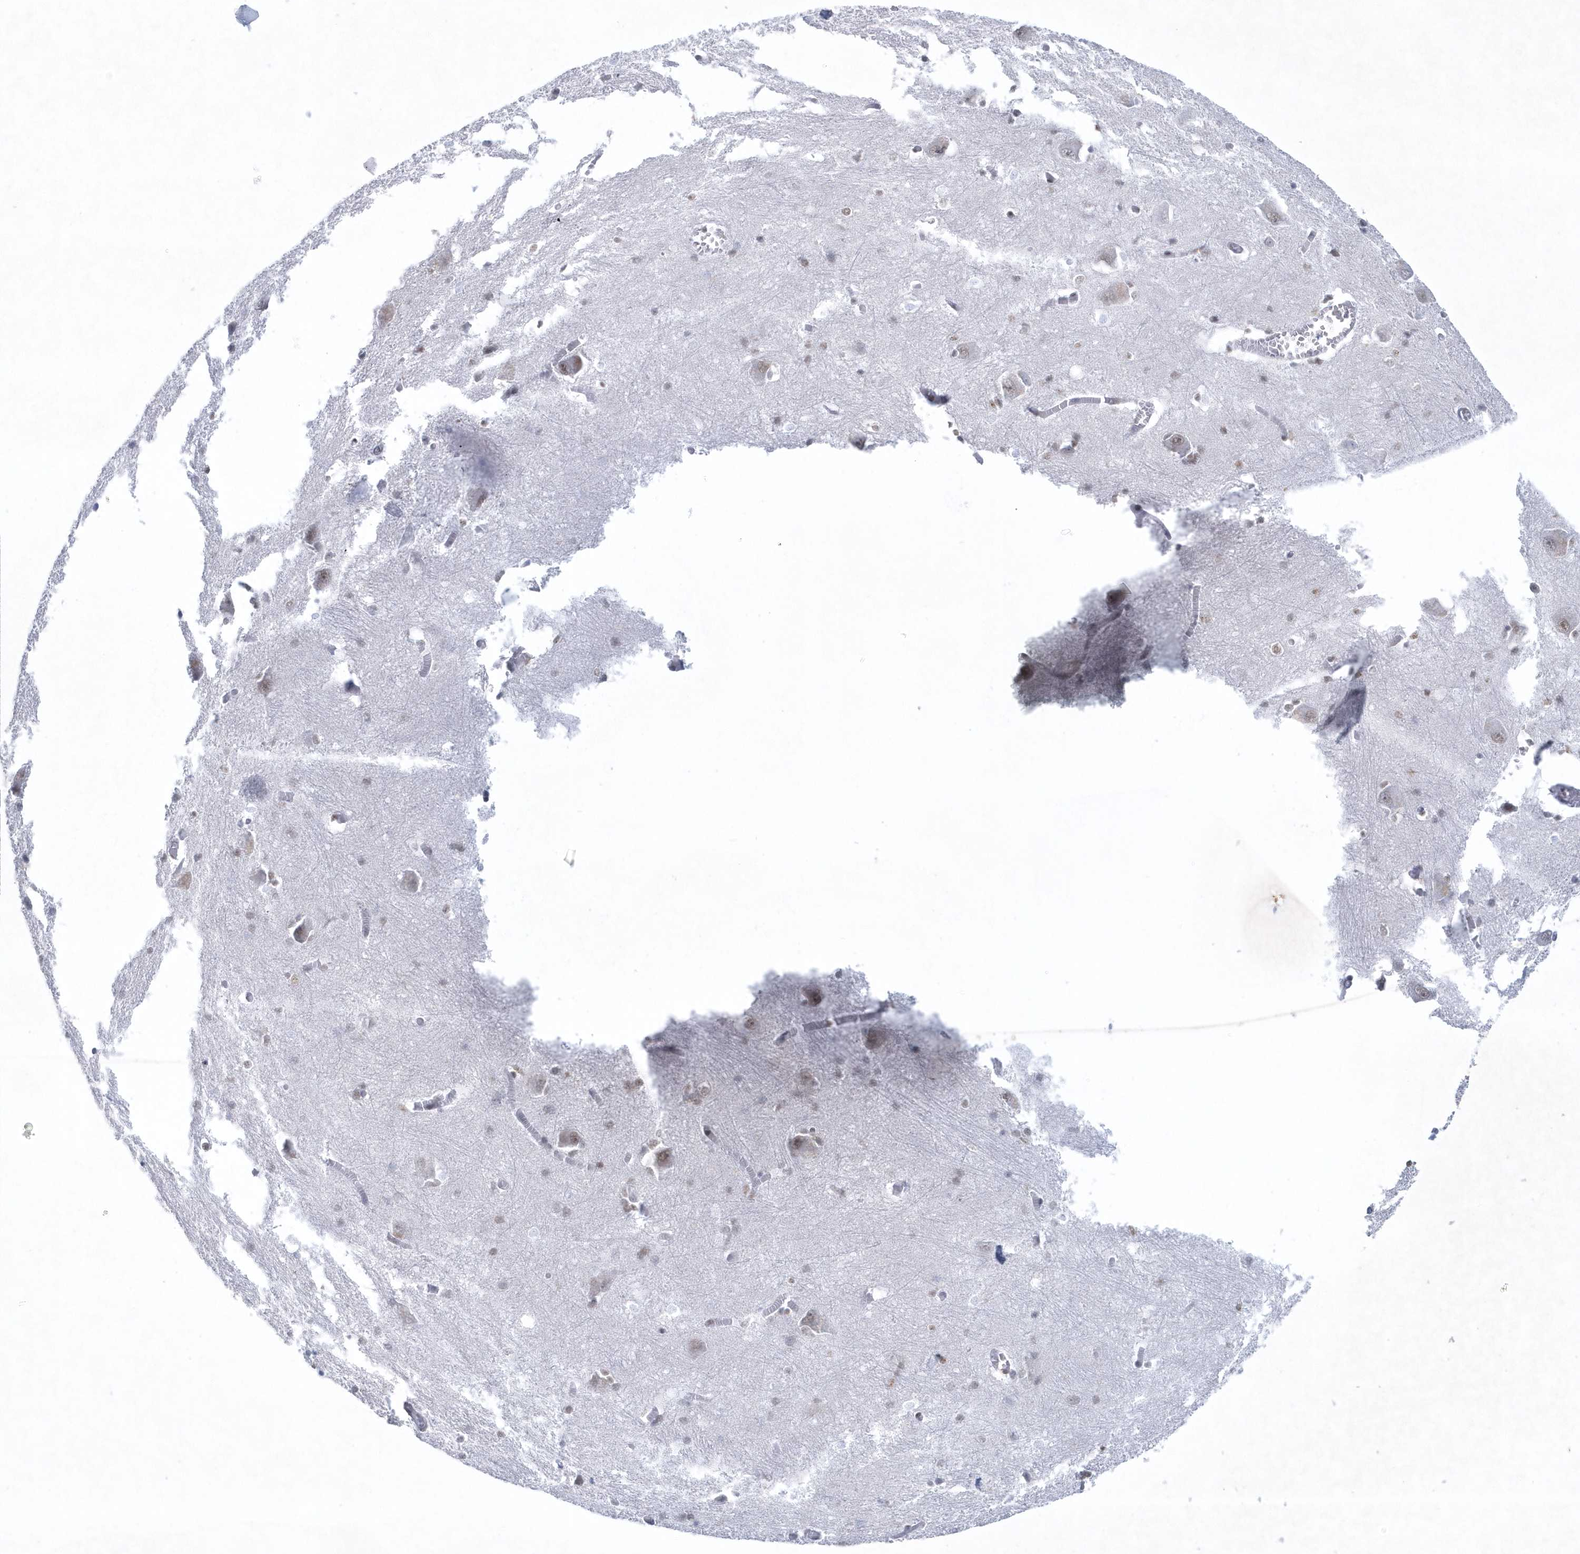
{"staining": {"intensity": "moderate", "quantity": "<25%", "location": "nuclear"}, "tissue": "caudate", "cell_type": "Glial cells", "image_type": "normal", "snomed": [{"axis": "morphology", "description": "Normal tissue, NOS"}, {"axis": "topography", "description": "Lateral ventricle wall"}], "caption": "Caudate stained with DAB IHC demonstrates low levels of moderate nuclear positivity in approximately <25% of glial cells.", "gene": "DCLRE1A", "patient": {"sex": "male", "age": 37}}